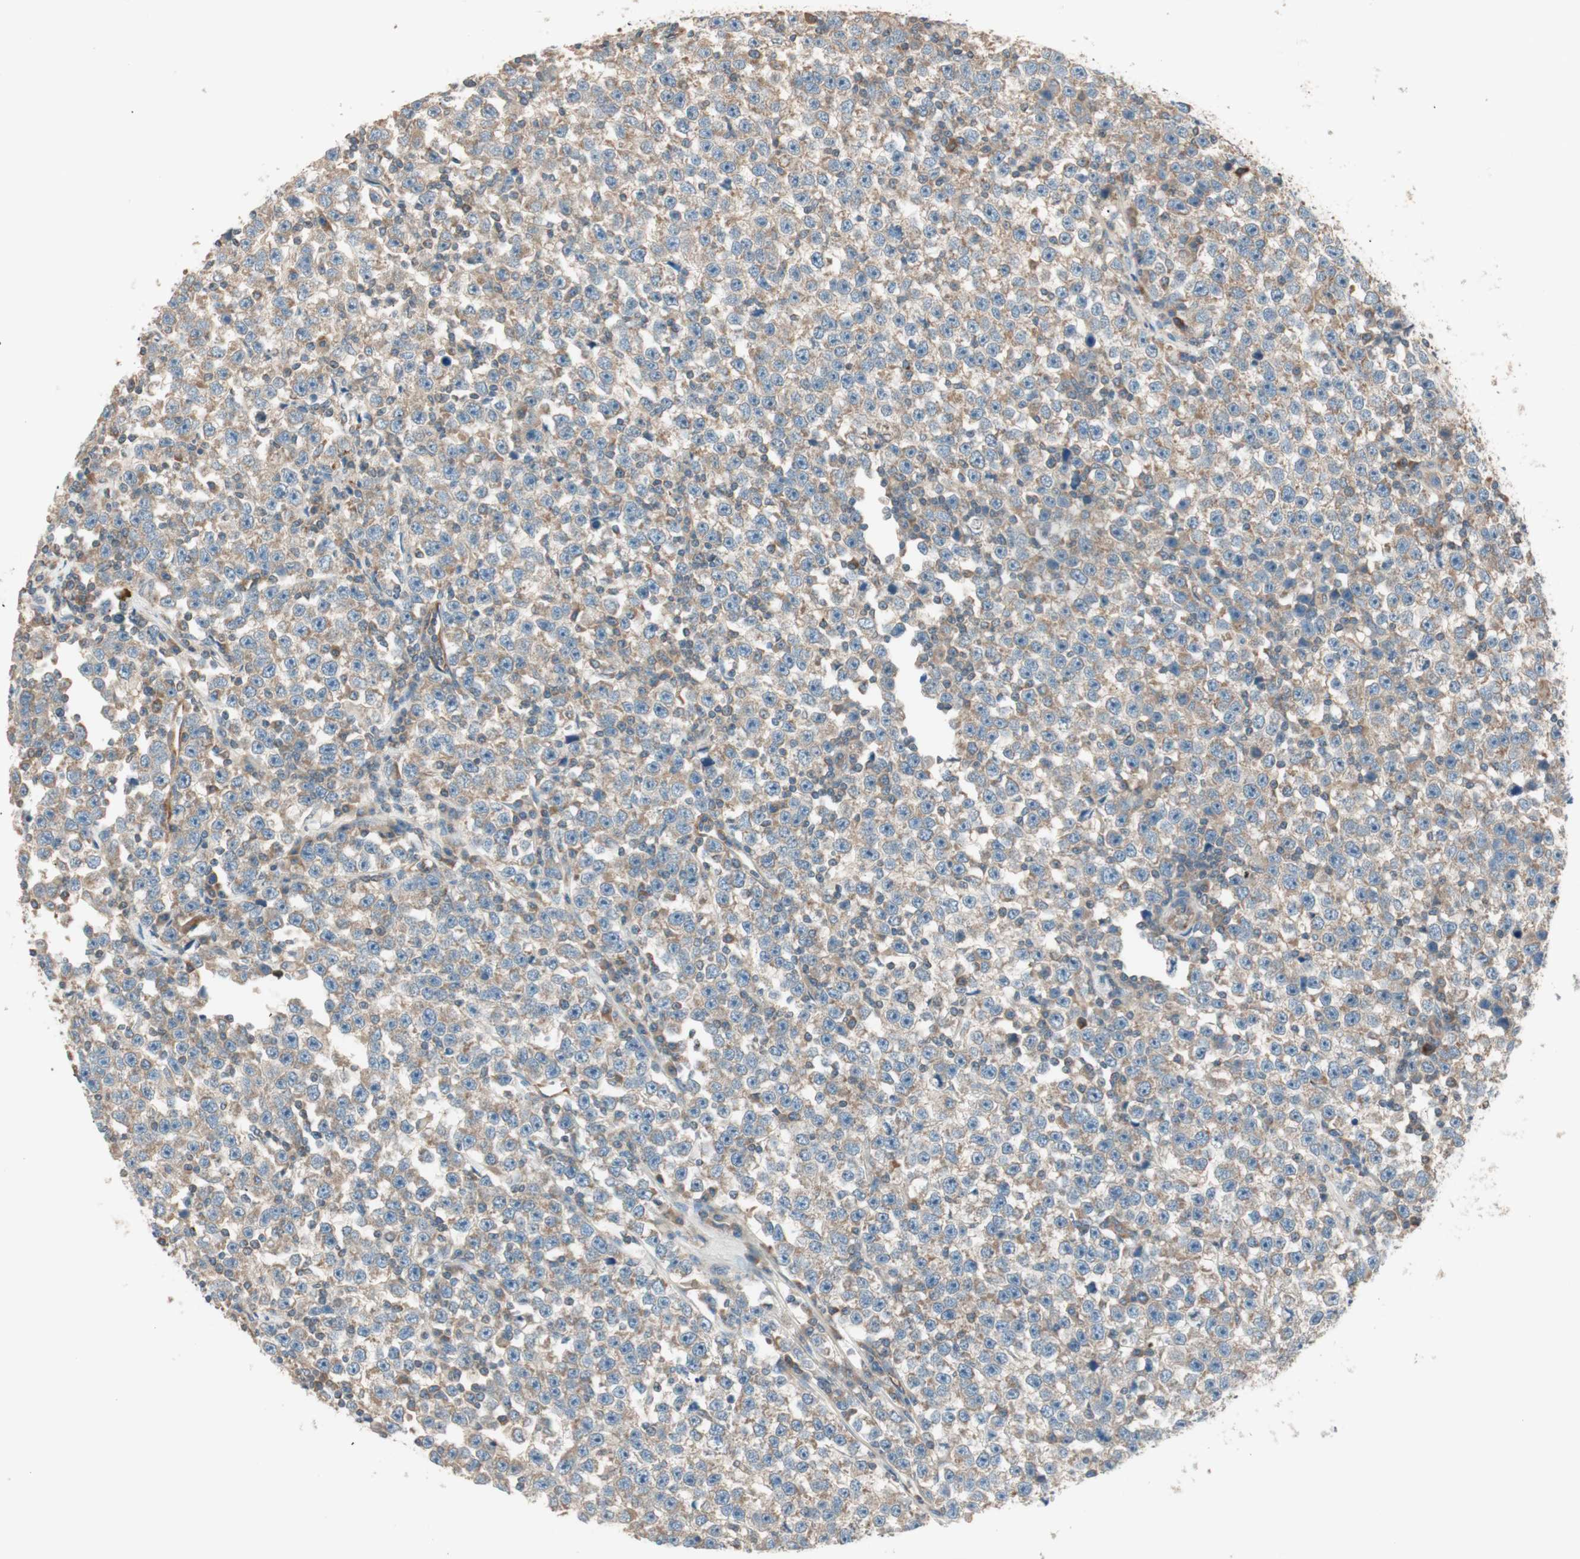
{"staining": {"intensity": "moderate", "quantity": ">75%", "location": "cytoplasmic/membranous"}, "tissue": "testis cancer", "cell_type": "Tumor cells", "image_type": "cancer", "snomed": [{"axis": "morphology", "description": "Seminoma, NOS"}, {"axis": "topography", "description": "Testis"}], "caption": "Immunohistochemistry (IHC) histopathology image of neoplastic tissue: testis cancer stained using immunohistochemistry reveals medium levels of moderate protein expression localized specifically in the cytoplasmic/membranous of tumor cells, appearing as a cytoplasmic/membranous brown color.", "gene": "CC2D1A", "patient": {"sex": "male", "age": 43}}